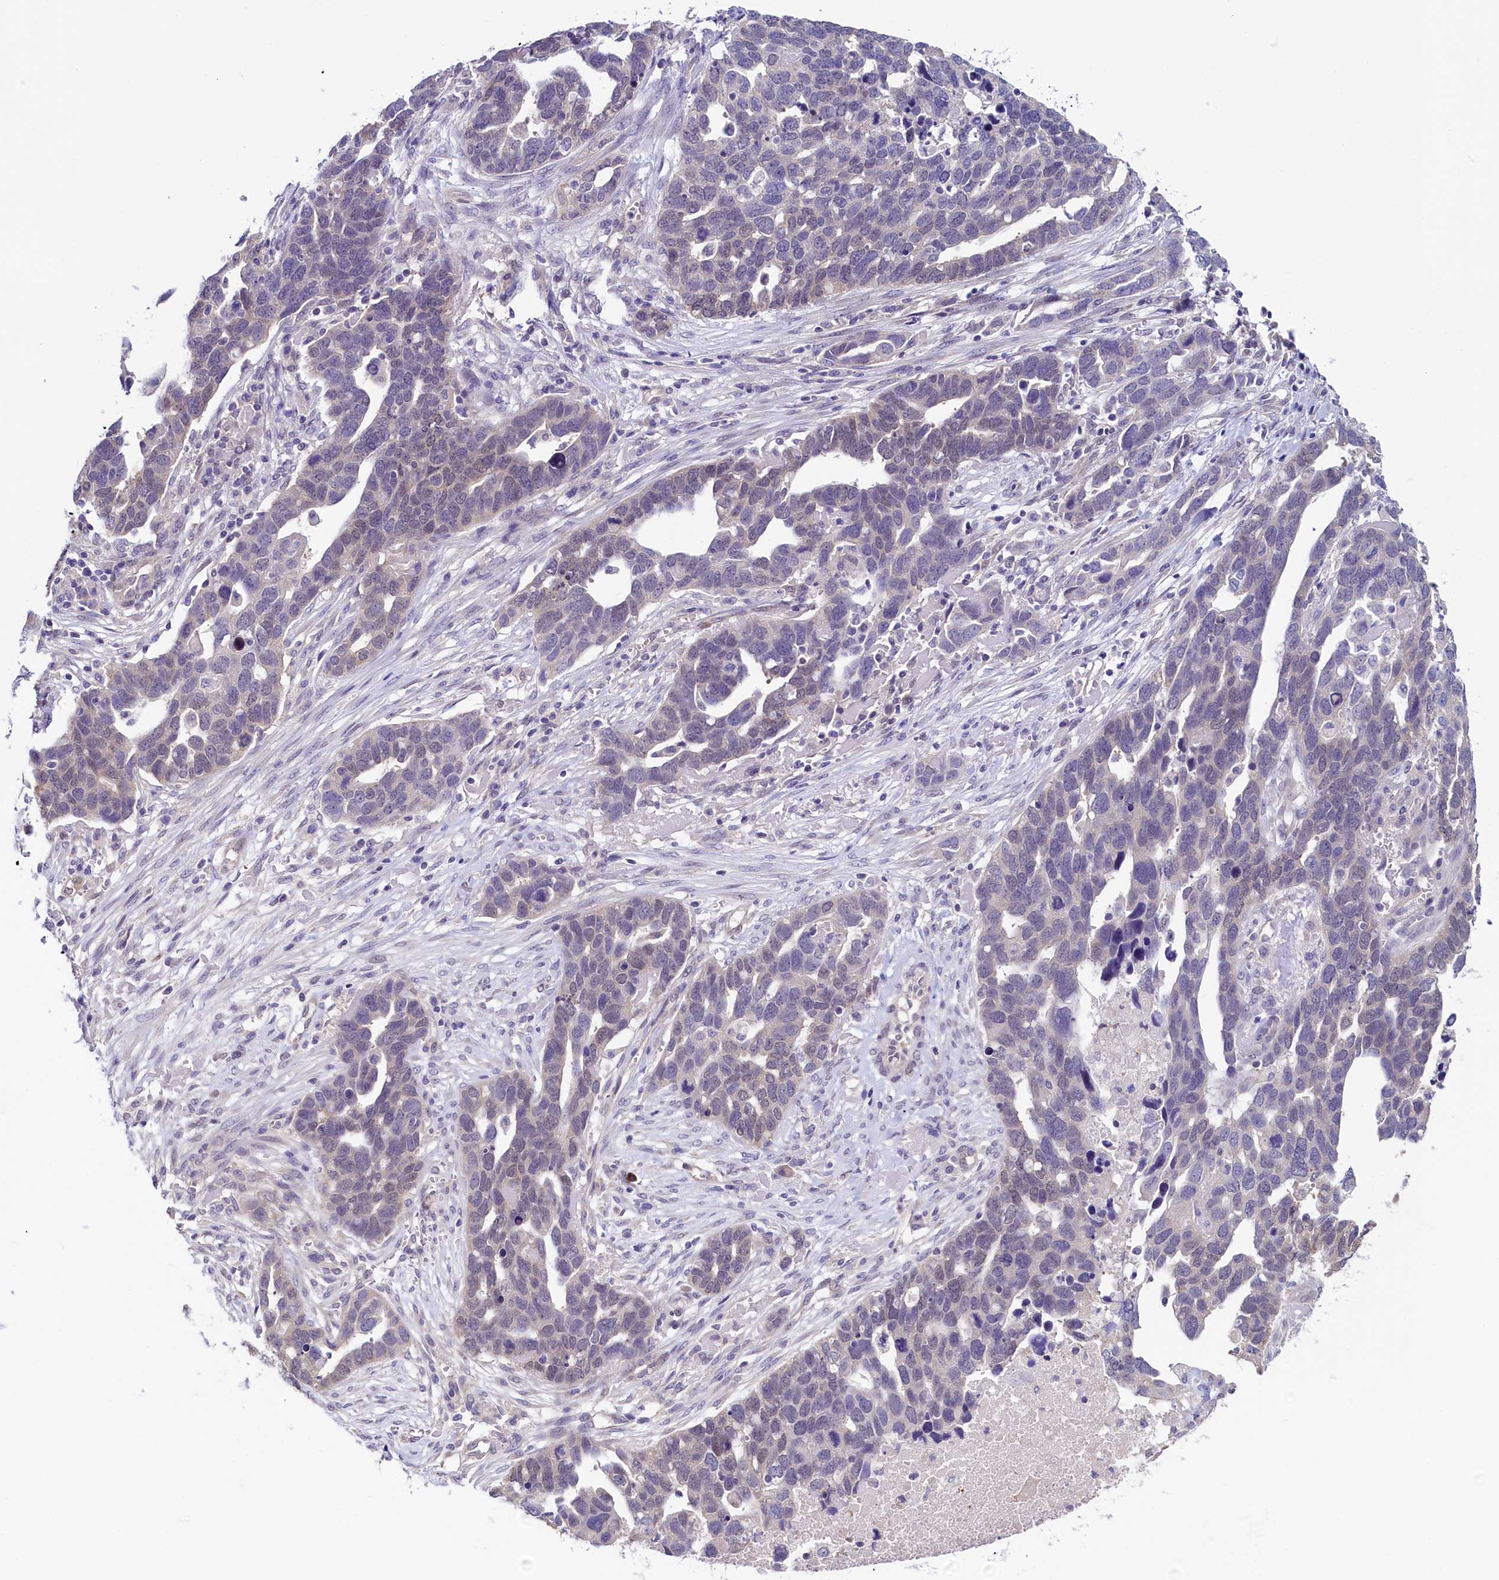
{"staining": {"intensity": "negative", "quantity": "none", "location": "none"}, "tissue": "ovarian cancer", "cell_type": "Tumor cells", "image_type": "cancer", "snomed": [{"axis": "morphology", "description": "Cystadenocarcinoma, serous, NOS"}, {"axis": "topography", "description": "Ovary"}], "caption": "The micrograph reveals no significant staining in tumor cells of ovarian cancer (serous cystadenocarcinoma).", "gene": "FLYWCH2", "patient": {"sex": "female", "age": 54}}